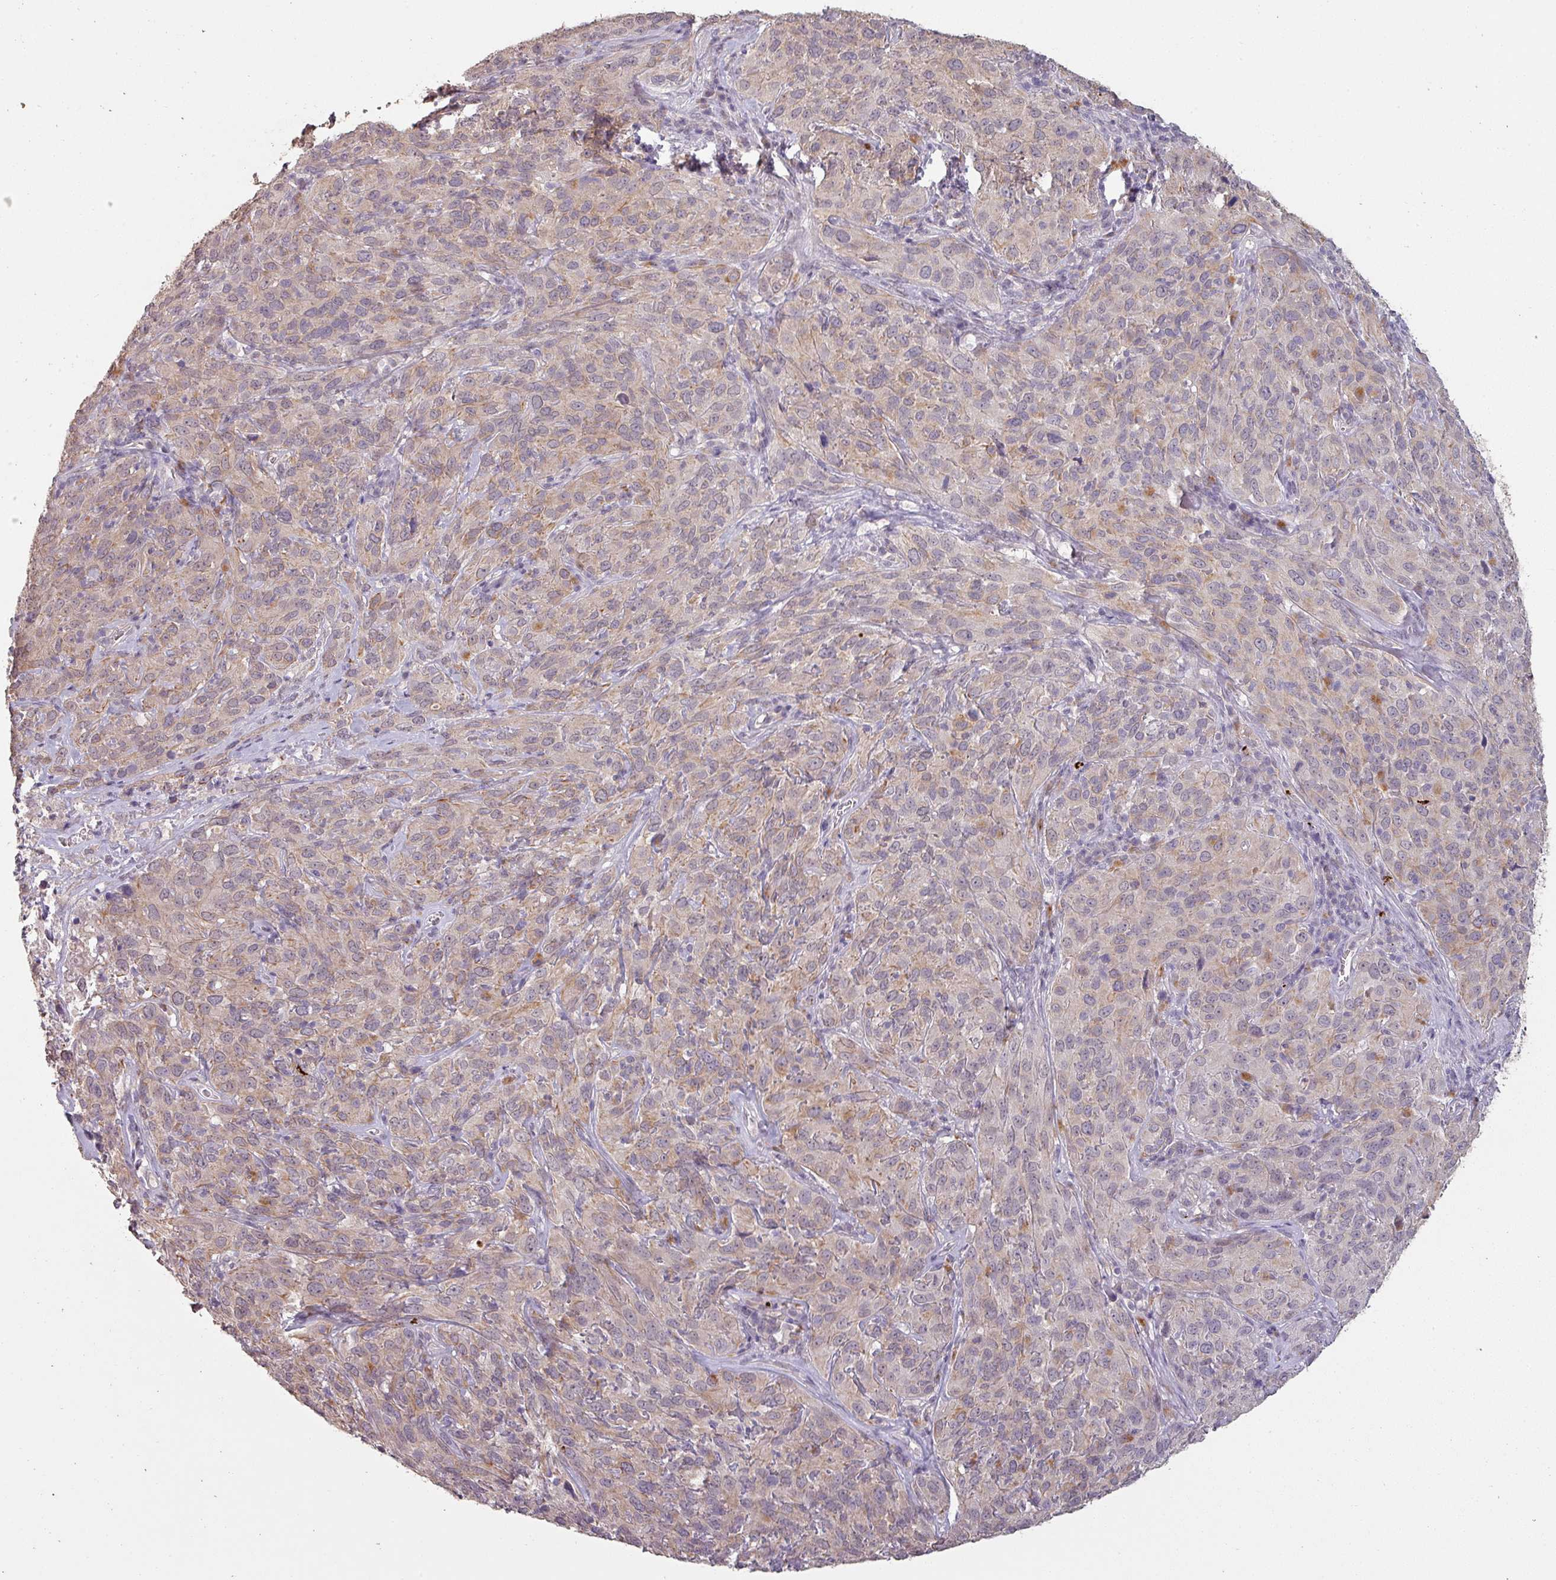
{"staining": {"intensity": "weak", "quantity": ">75%", "location": "cytoplasmic/membranous"}, "tissue": "cervical cancer", "cell_type": "Tumor cells", "image_type": "cancer", "snomed": [{"axis": "morphology", "description": "Squamous cell carcinoma, NOS"}, {"axis": "topography", "description": "Cervix"}], "caption": "This is an image of immunohistochemistry (IHC) staining of cervical cancer (squamous cell carcinoma), which shows weak expression in the cytoplasmic/membranous of tumor cells.", "gene": "LYPLA1", "patient": {"sex": "female", "age": 51}}